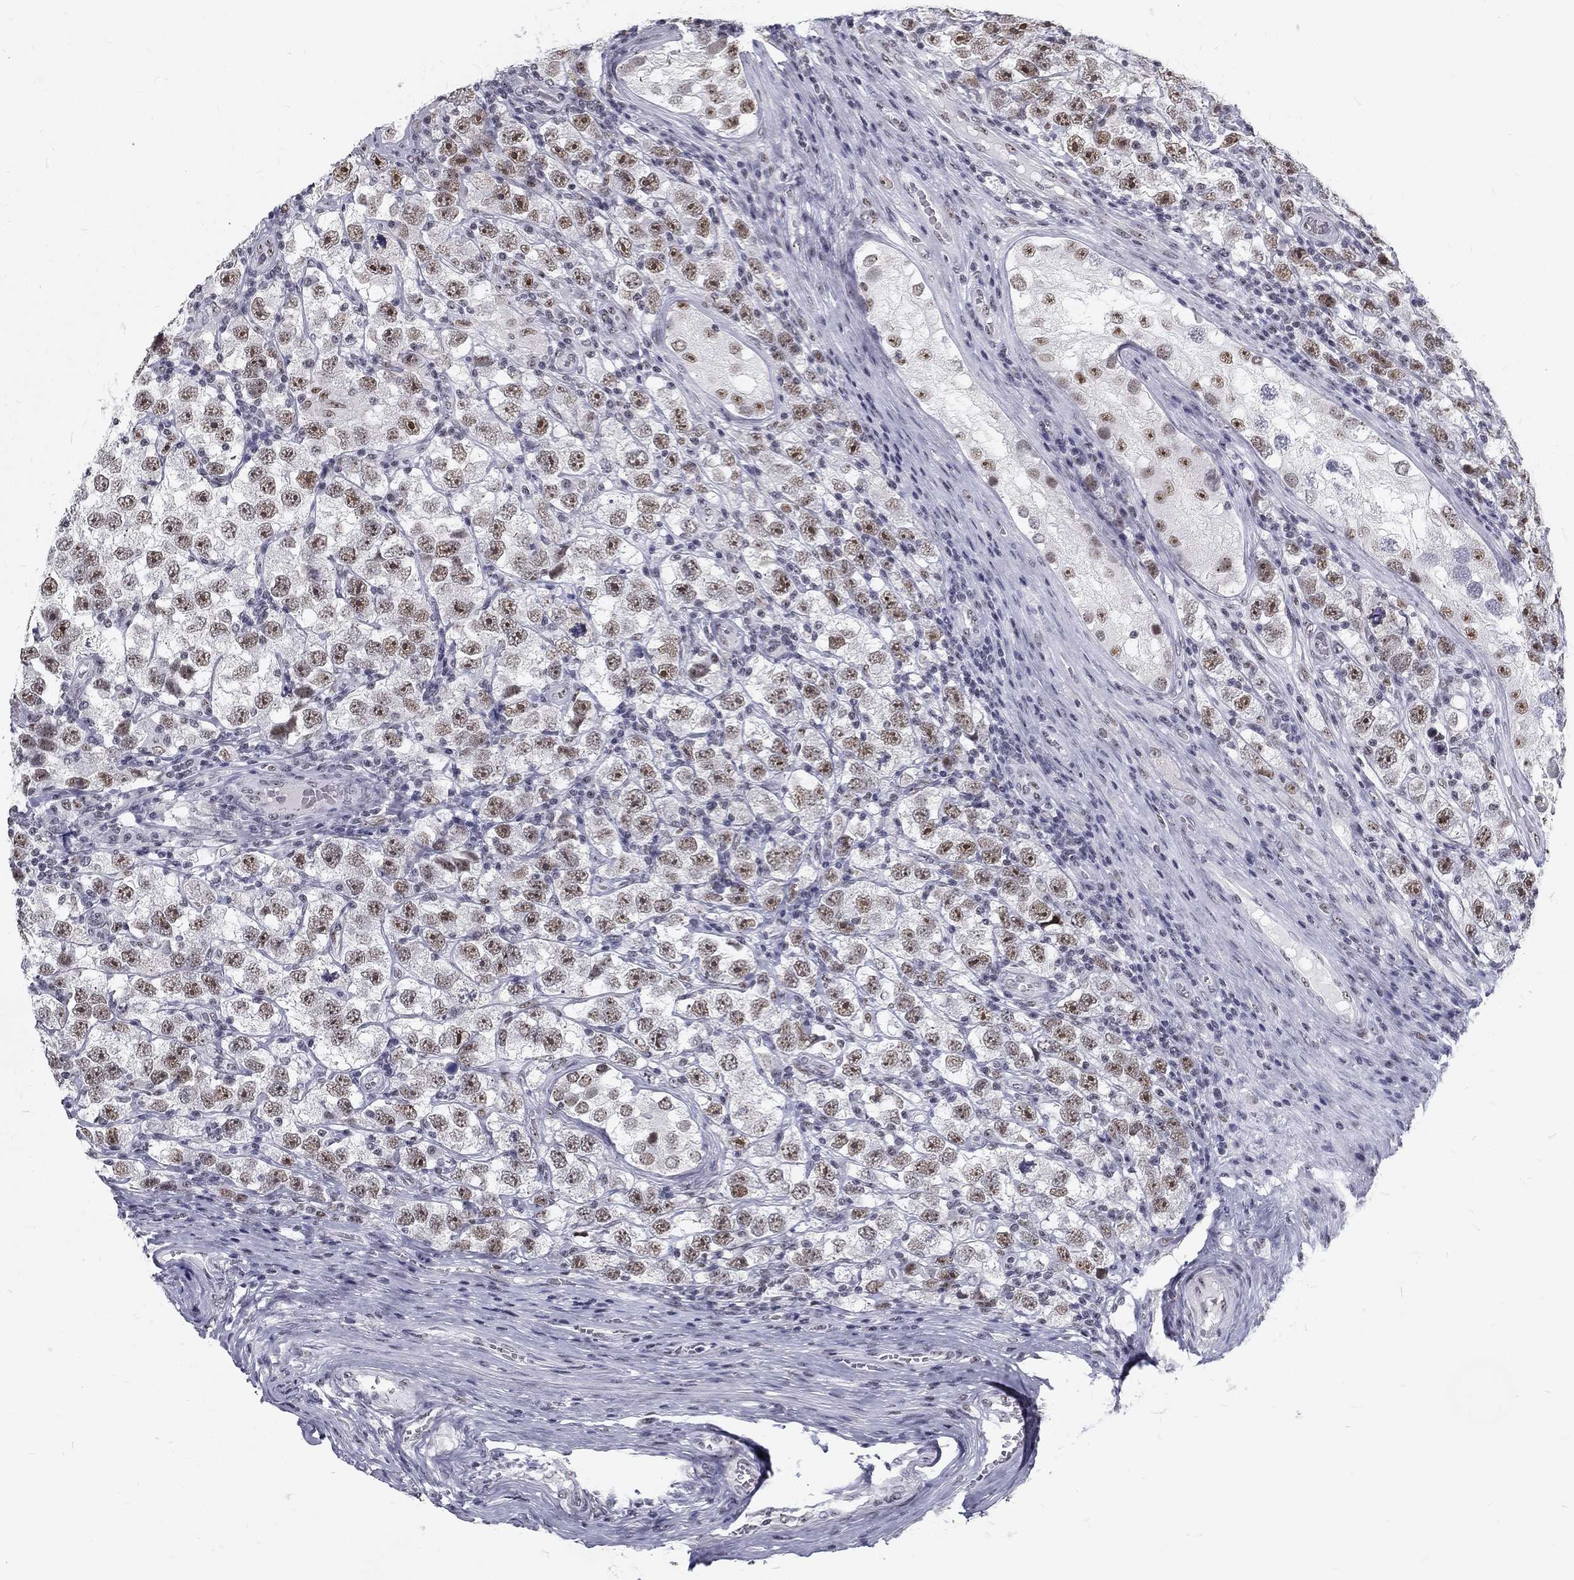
{"staining": {"intensity": "weak", "quantity": "25%-75%", "location": "nuclear"}, "tissue": "testis cancer", "cell_type": "Tumor cells", "image_type": "cancer", "snomed": [{"axis": "morphology", "description": "Seminoma, NOS"}, {"axis": "topography", "description": "Testis"}], "caption": "Immunohistochemical staining of seminoma (testis) demonstrates weak nuclear protein positivity in approximately 25%-75% of tumor cells.", "gene": "SNORC", "patient": {"sex": "male", "age": 26}}